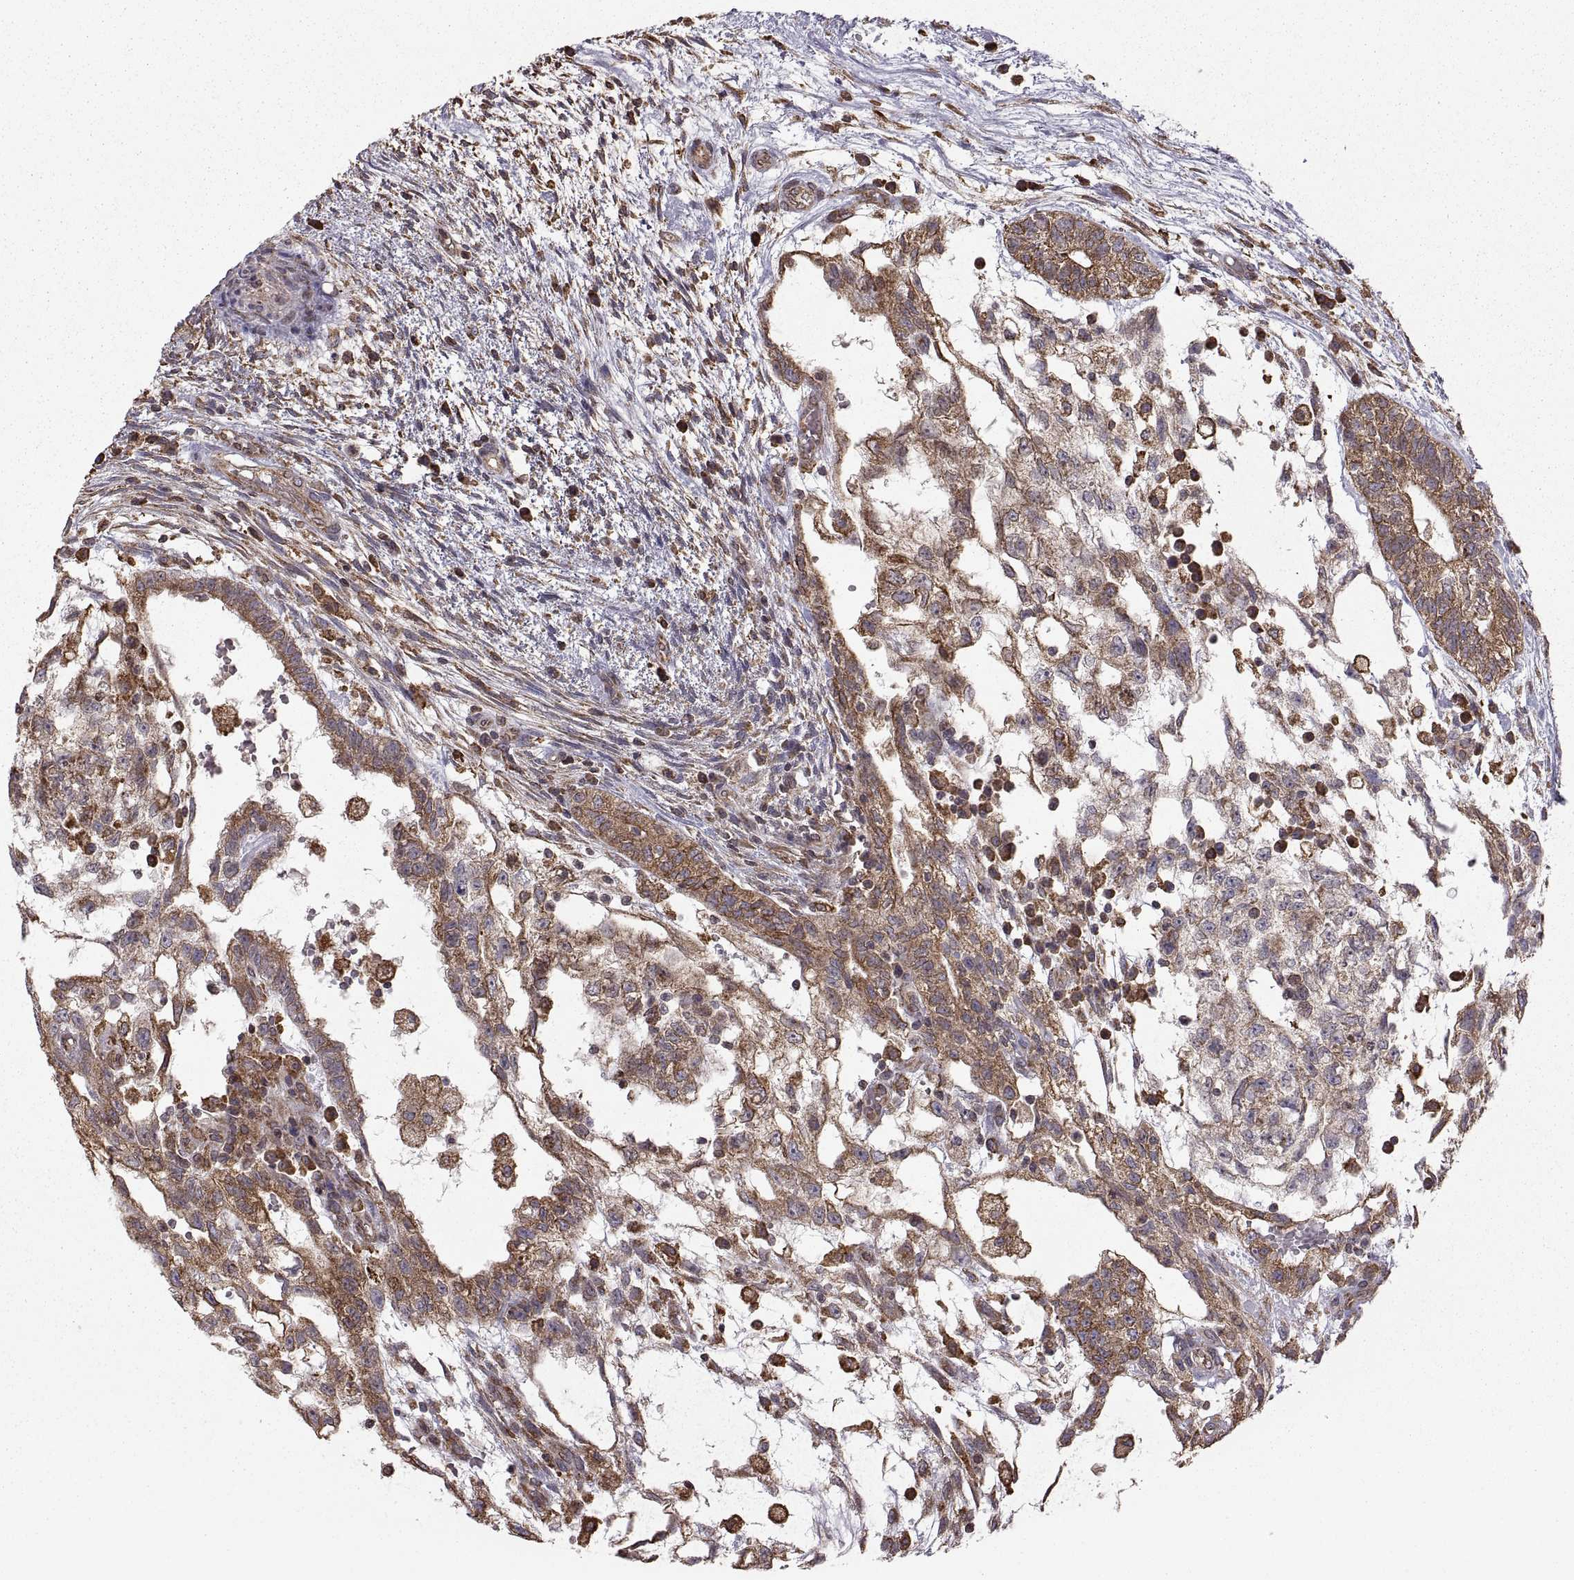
{"staining": {"intensity": "moderate", "quantity": "<25%", "location": "cytoplasmic/membranous"}, "tissue": "testis cancer", "cell_type": "Tumor cells", "image_type": "cancer", "snomed": [{"axis": "morphology", "description": "Normal tissue, NOS"}, {"axis": "morphology", "description": "Carcinoma, Embryonal, NOS"}, {"axis": "topography", "description": "Testis"}, {"axis": "topography", "description": "Epididymis"}], "caption": "Testis cancer tissue displays moderate cytoplasmic/membranous expression in approximately <25% of tumor cells", "gene": "PDIA3", "patient": {"sex": "male", "age": 32}}